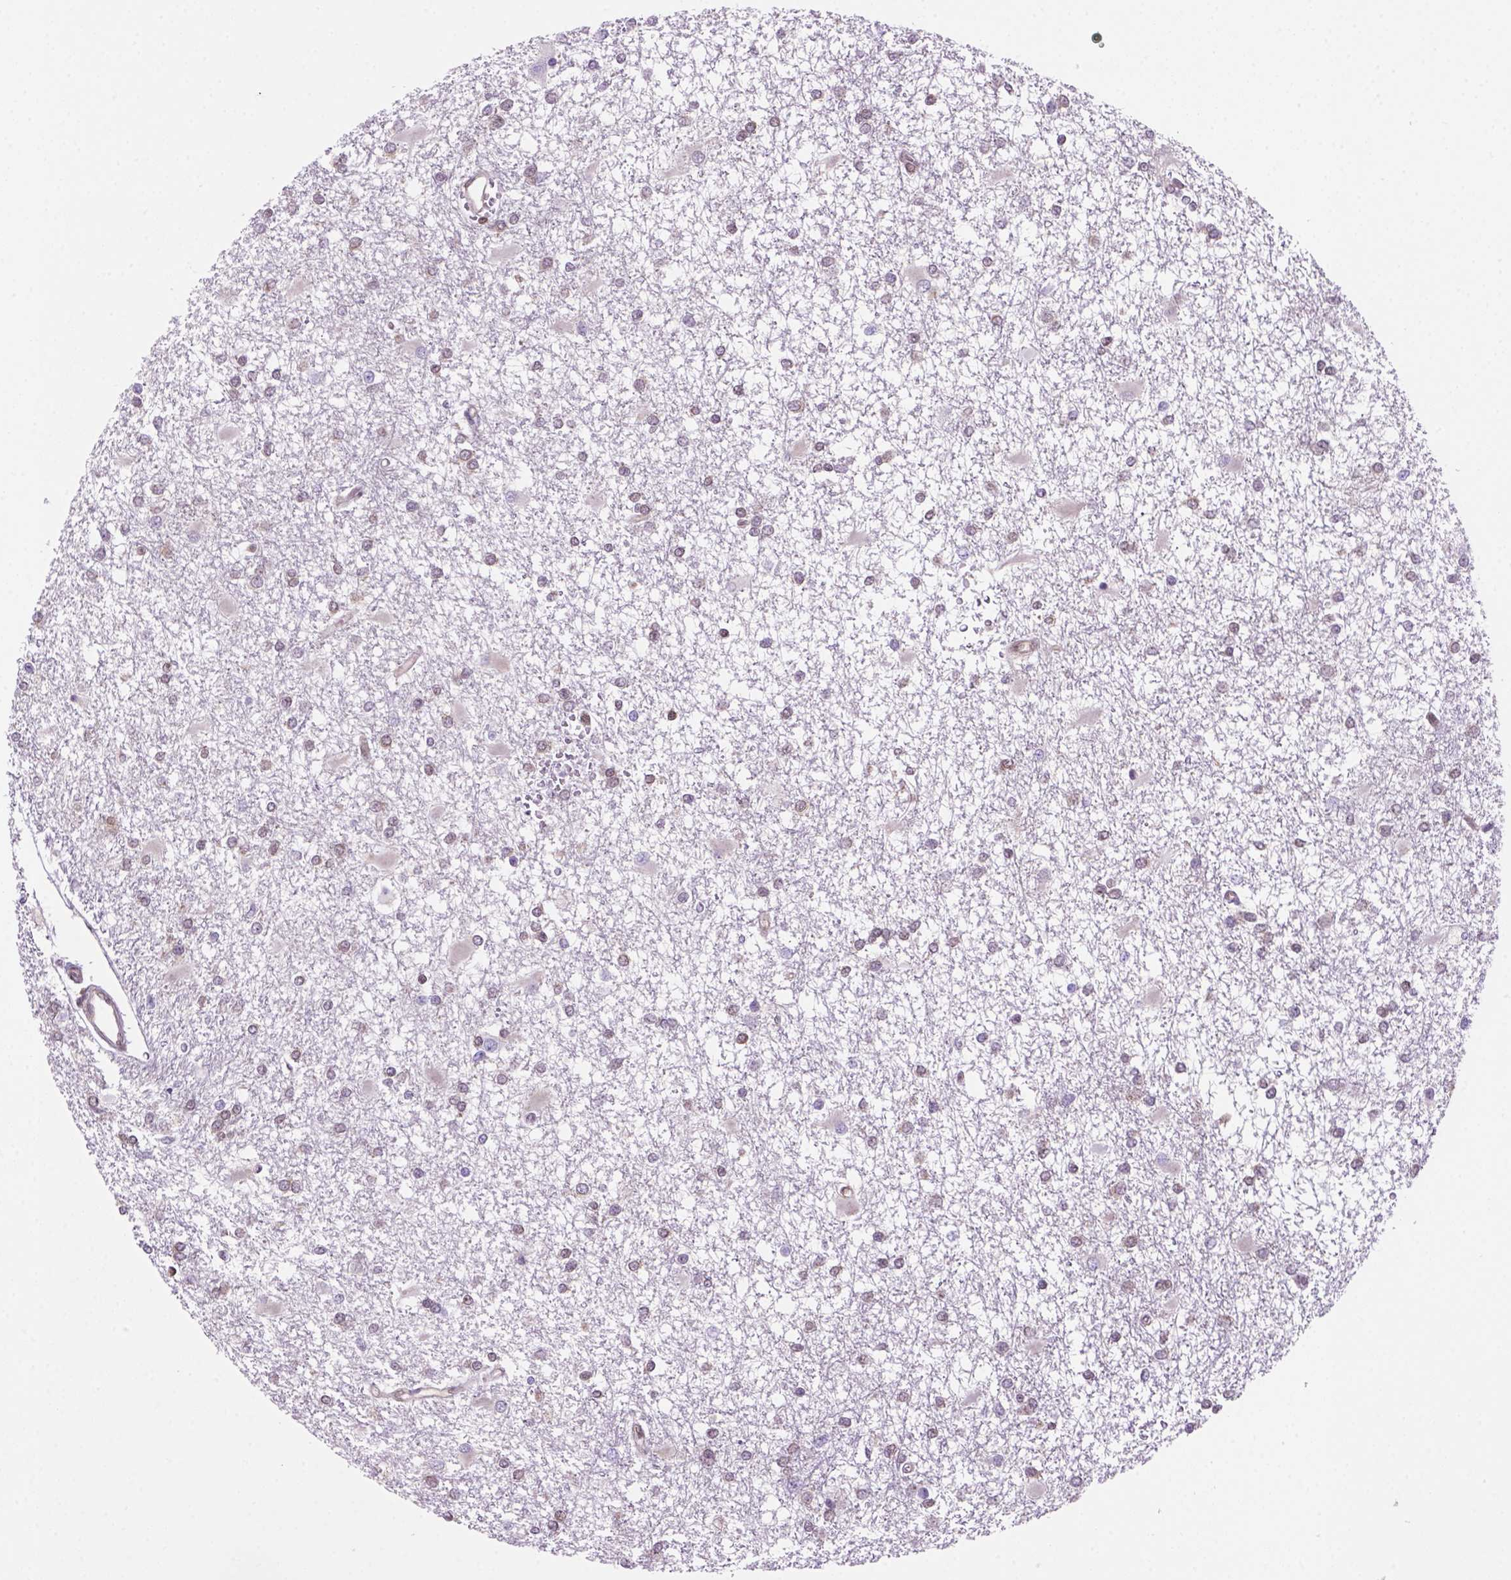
{"staining": {"intensity": "weak", "quantity": "<25%", "location": "nuclear"}, "tissue": "glioma", "cell_type": "Tumor cells", "image_type": "cancer", "snomed": [{"axis": "morphology", "description": "Glioma, malignant, High grade"}, {"axis": "topography", "description": "Cerebral cortex"}], "caption": "Immunohistochemistry photomicrograph of neoplastic tissue: glioma stained with DAB (3,3'-diaminobenzidine) exhibits no significant protein expression in tumor cells.", "gene": "MGMT", "patient": {"sex": "male", "age": 79}}